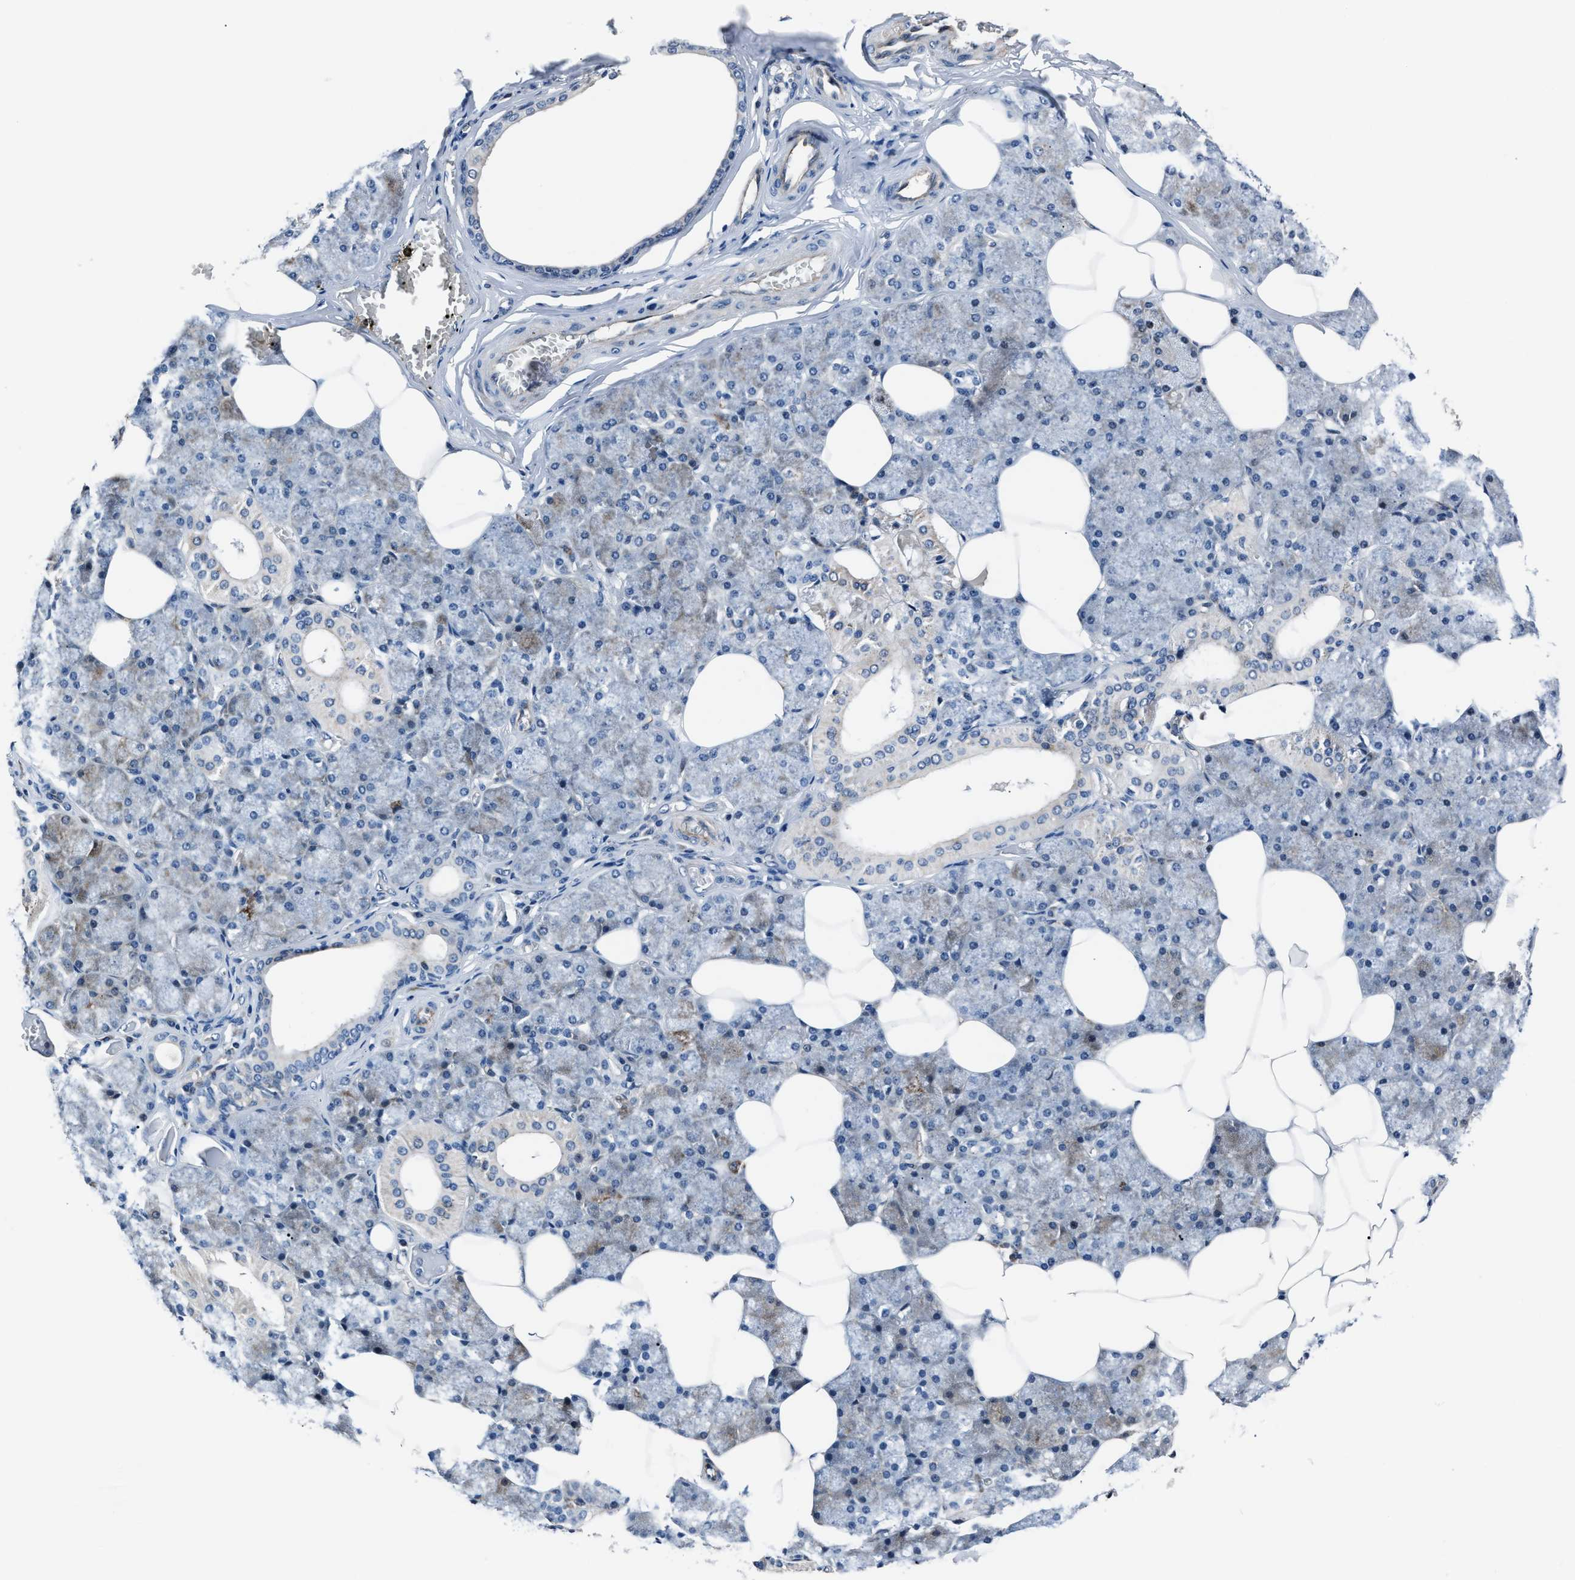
{"staining": {"intensity": "strong", "quantity": "<25%", "location": "cytoplasmic/membranous"}, "tissue": "salivary gland", "cell_type": "Glandular cells", "image_type": "normal", "snomed": [{"axis": "morphology", "description": "Normal tissue, NOS"}, {"axis": "topography", "description": "Salivary gland"}], "caption": "A brown stain highlights strong cytoplasmic/membranous expression of a protein in glandular cells of unremarkable salivary gland.", "gene": "MPDZ", "patient": {"sex": "male", "age": 62}}